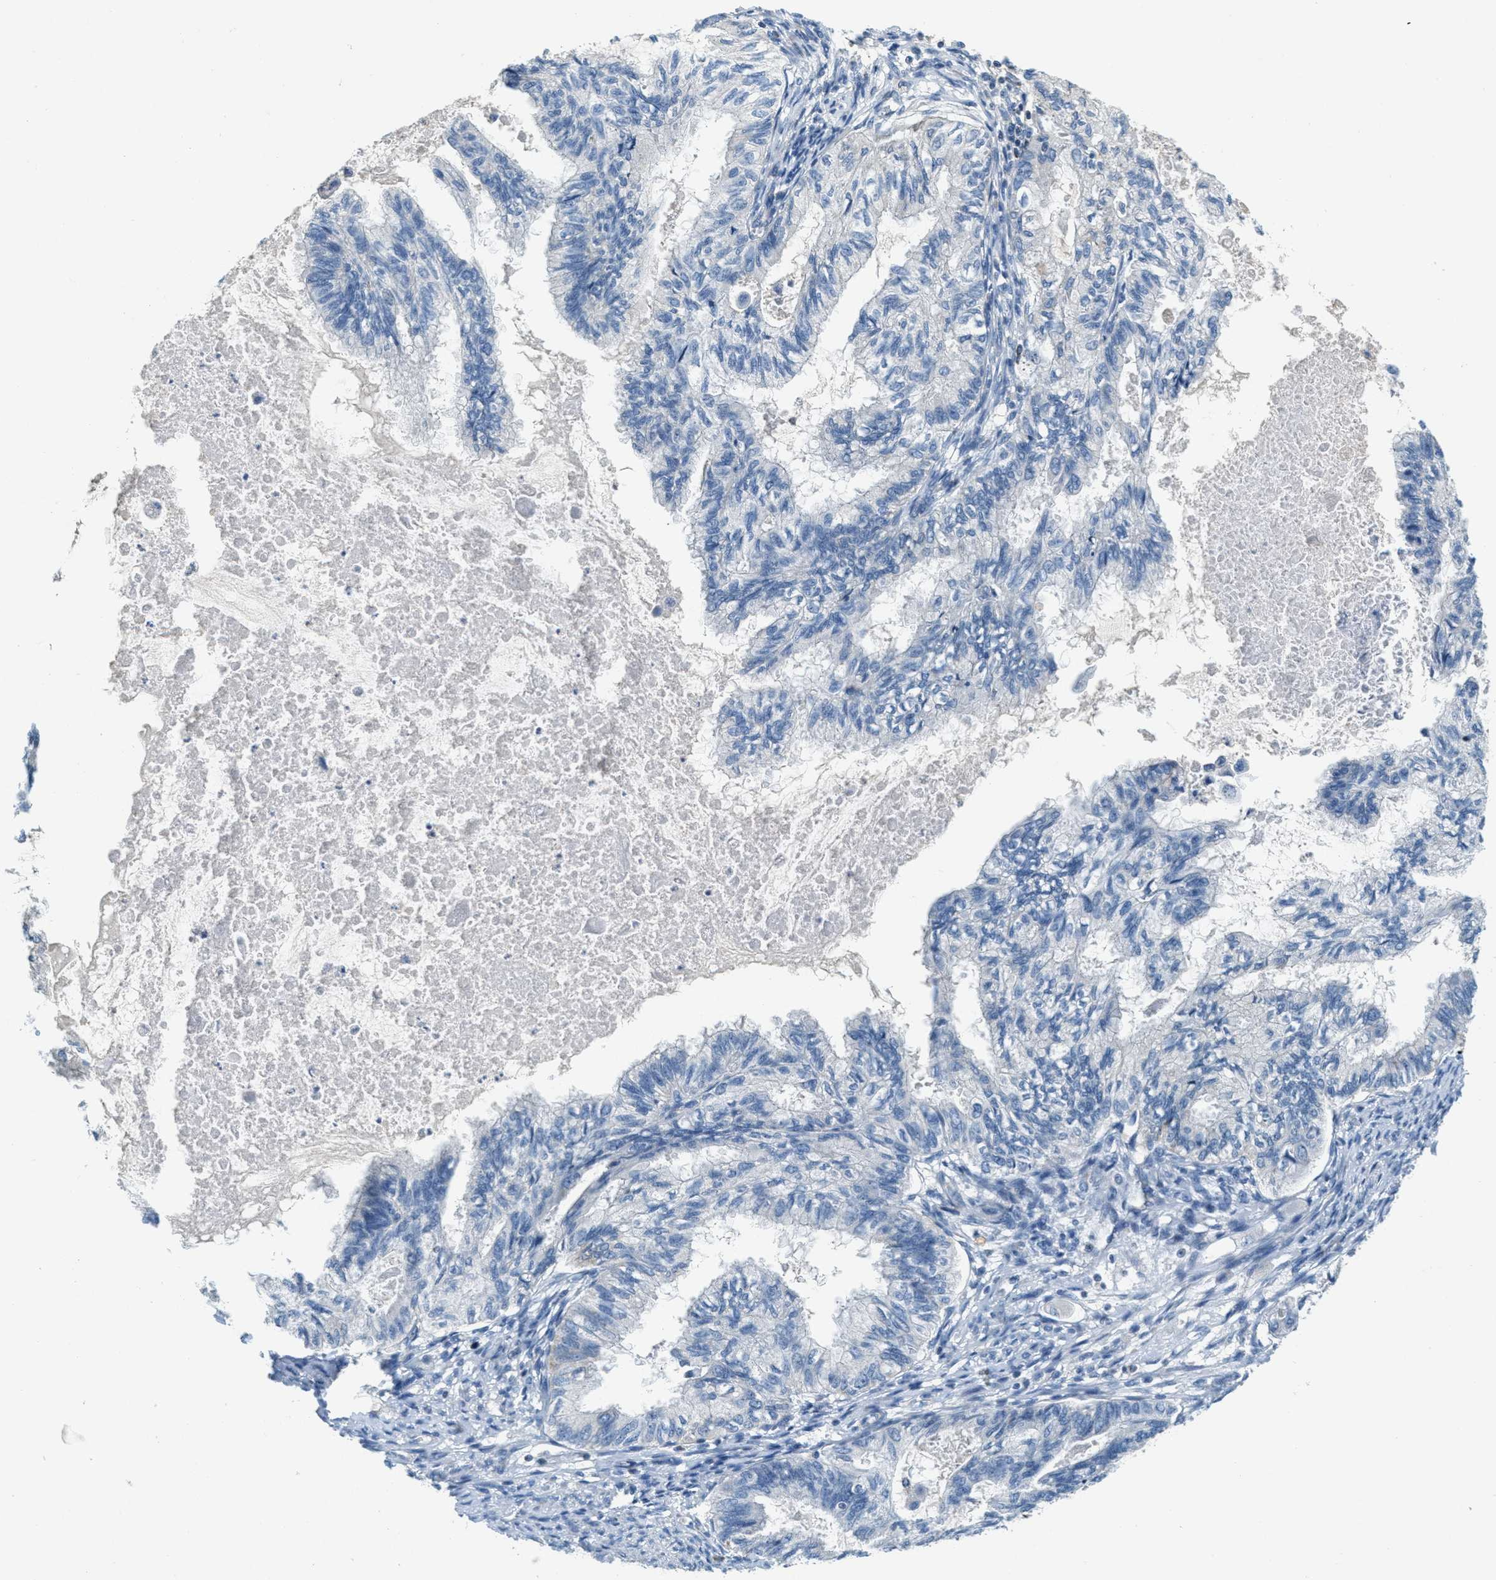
{"staining": {"intensity": "negative", "quantity": "none", "location": "none"}, "tissue": "cervical cancer", "cell_type": "Tumor cells", "image_type": "cancer", "snomed": [{"axis": "morphology", "description": "Normal tissue, NOS"}, {"axis": "morphology", "description": "Adenocarcinoma, NOS"}, {"axis": "topography", "description": "Cervix"}, {"axis": "topography", "description": "Endometrium"}], "caption": "Image shows no significant protein expression in tumor cells of adenocarcinoma (cervical). (DAB (3,3'-diaminobenzidine) IHC with hematoxylin counter stain).", "gene": "CA4", "patient": {"sex": "female", "age": 86}}